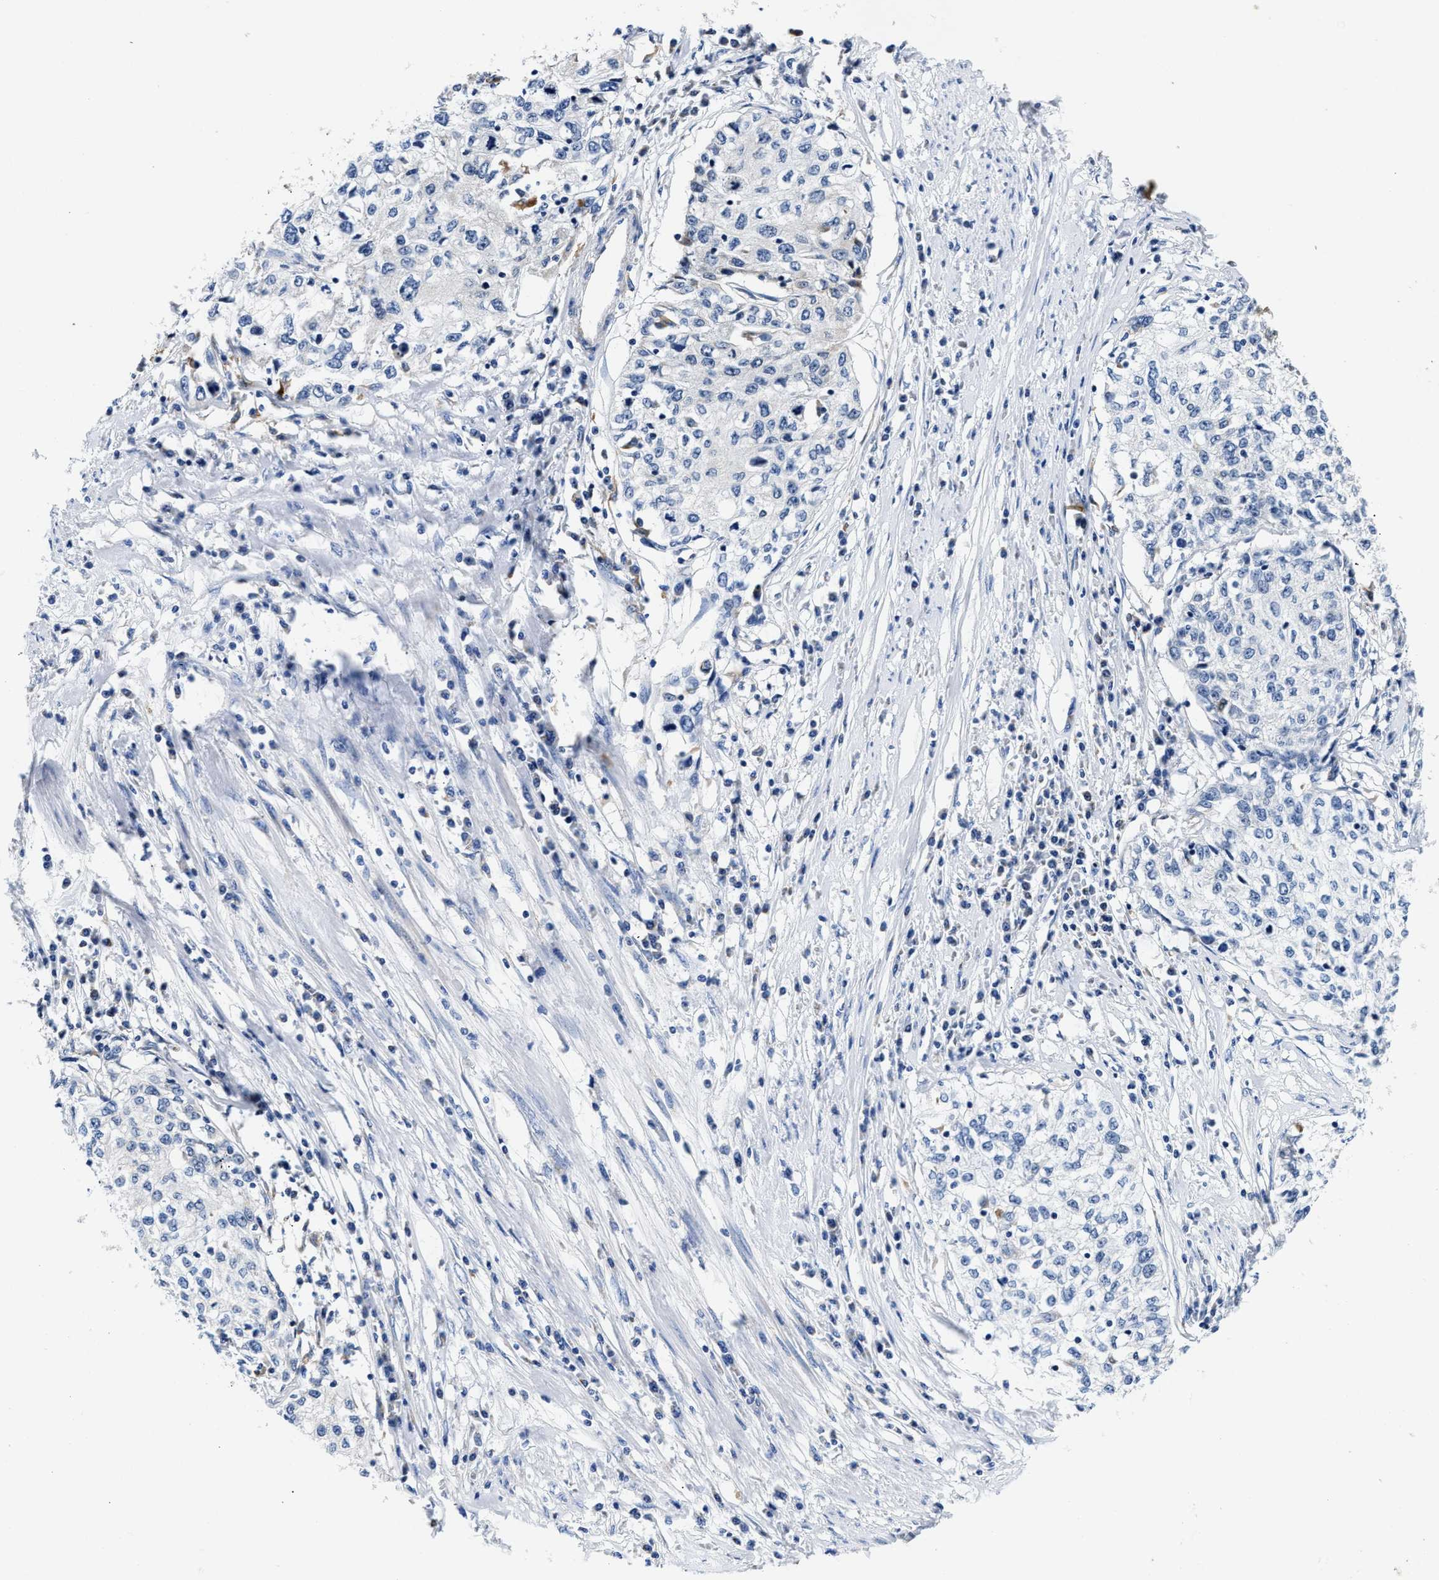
{"staining": {"intensity": "negative", "quantity": "none", "location": "none"}, "tissue": "cervical cancer", "cell_type": "Tumor cells", "image_type": "cancer", "snomed": [{"axis": "morphology", "description": "Squamous cell carcinoma, NOS"}, {"axis": "topography", "description": "Cervix"}], "caption": "The photomicrograph shows no staining of tumor cells in cervical cancer.", "gene": "ACADVL", "patient": {"sex": "female", "age": 57}}